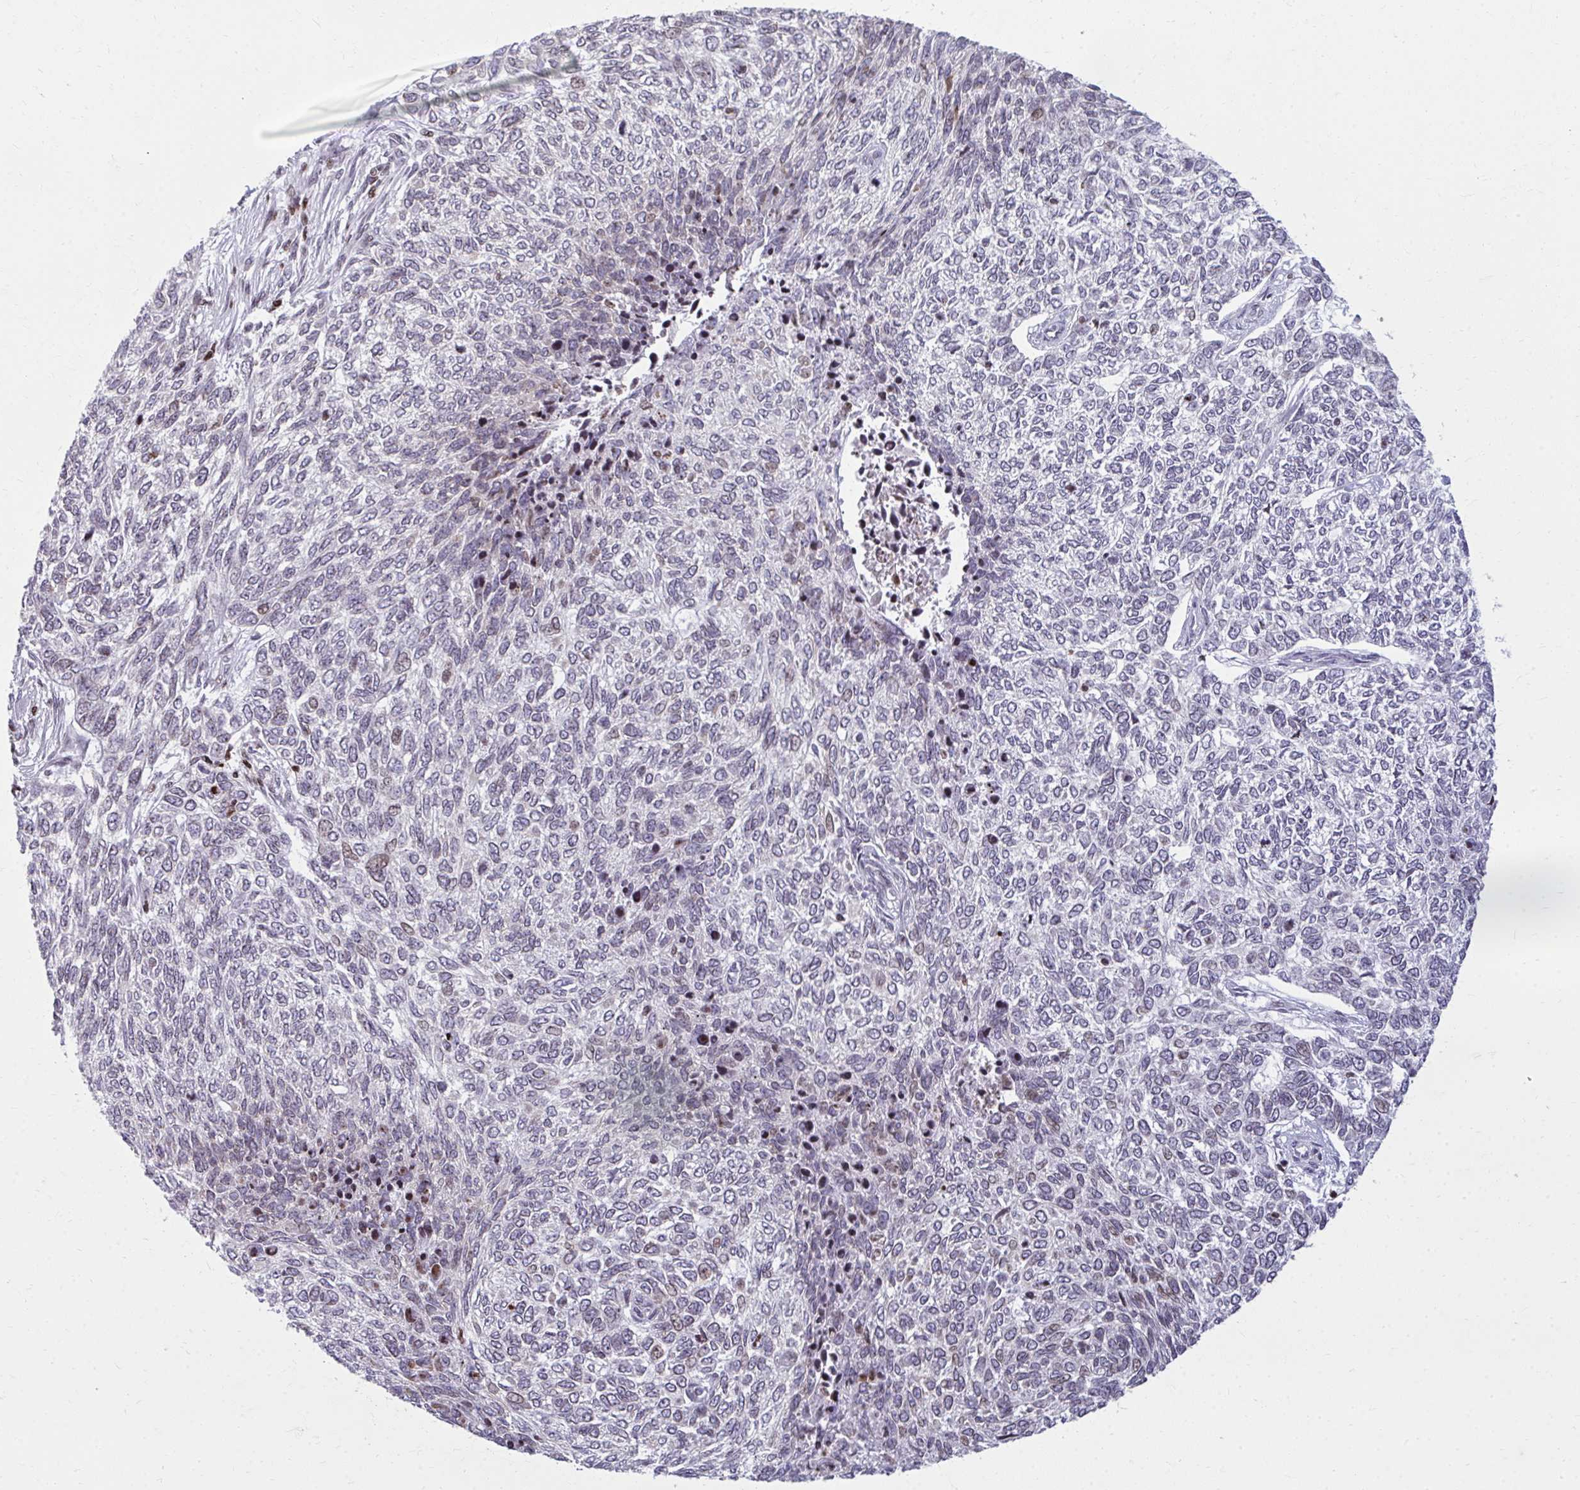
{"staining": {"intensity": "negative", "quantity": "none", "location": "none"}, "tissue": "skin cancer", "cell_type": "Tumor cells", "image_type": "cancer", "snomed": [{"axis": "morphology", "description": "Basal cell carcinoma"}, {"axis": "topography", "description": "Skin"}], "caption": "The photomicrograph displays no significant expression in tumor cells of skin cancer. Brightfield microscopy of immunohistochemistry (IHC) stained with DAB (brown) and hematoxylin (blue), captured at high magnification.", "gene": "AP5M1", "patient": {"sex": "female", "age": 65}}